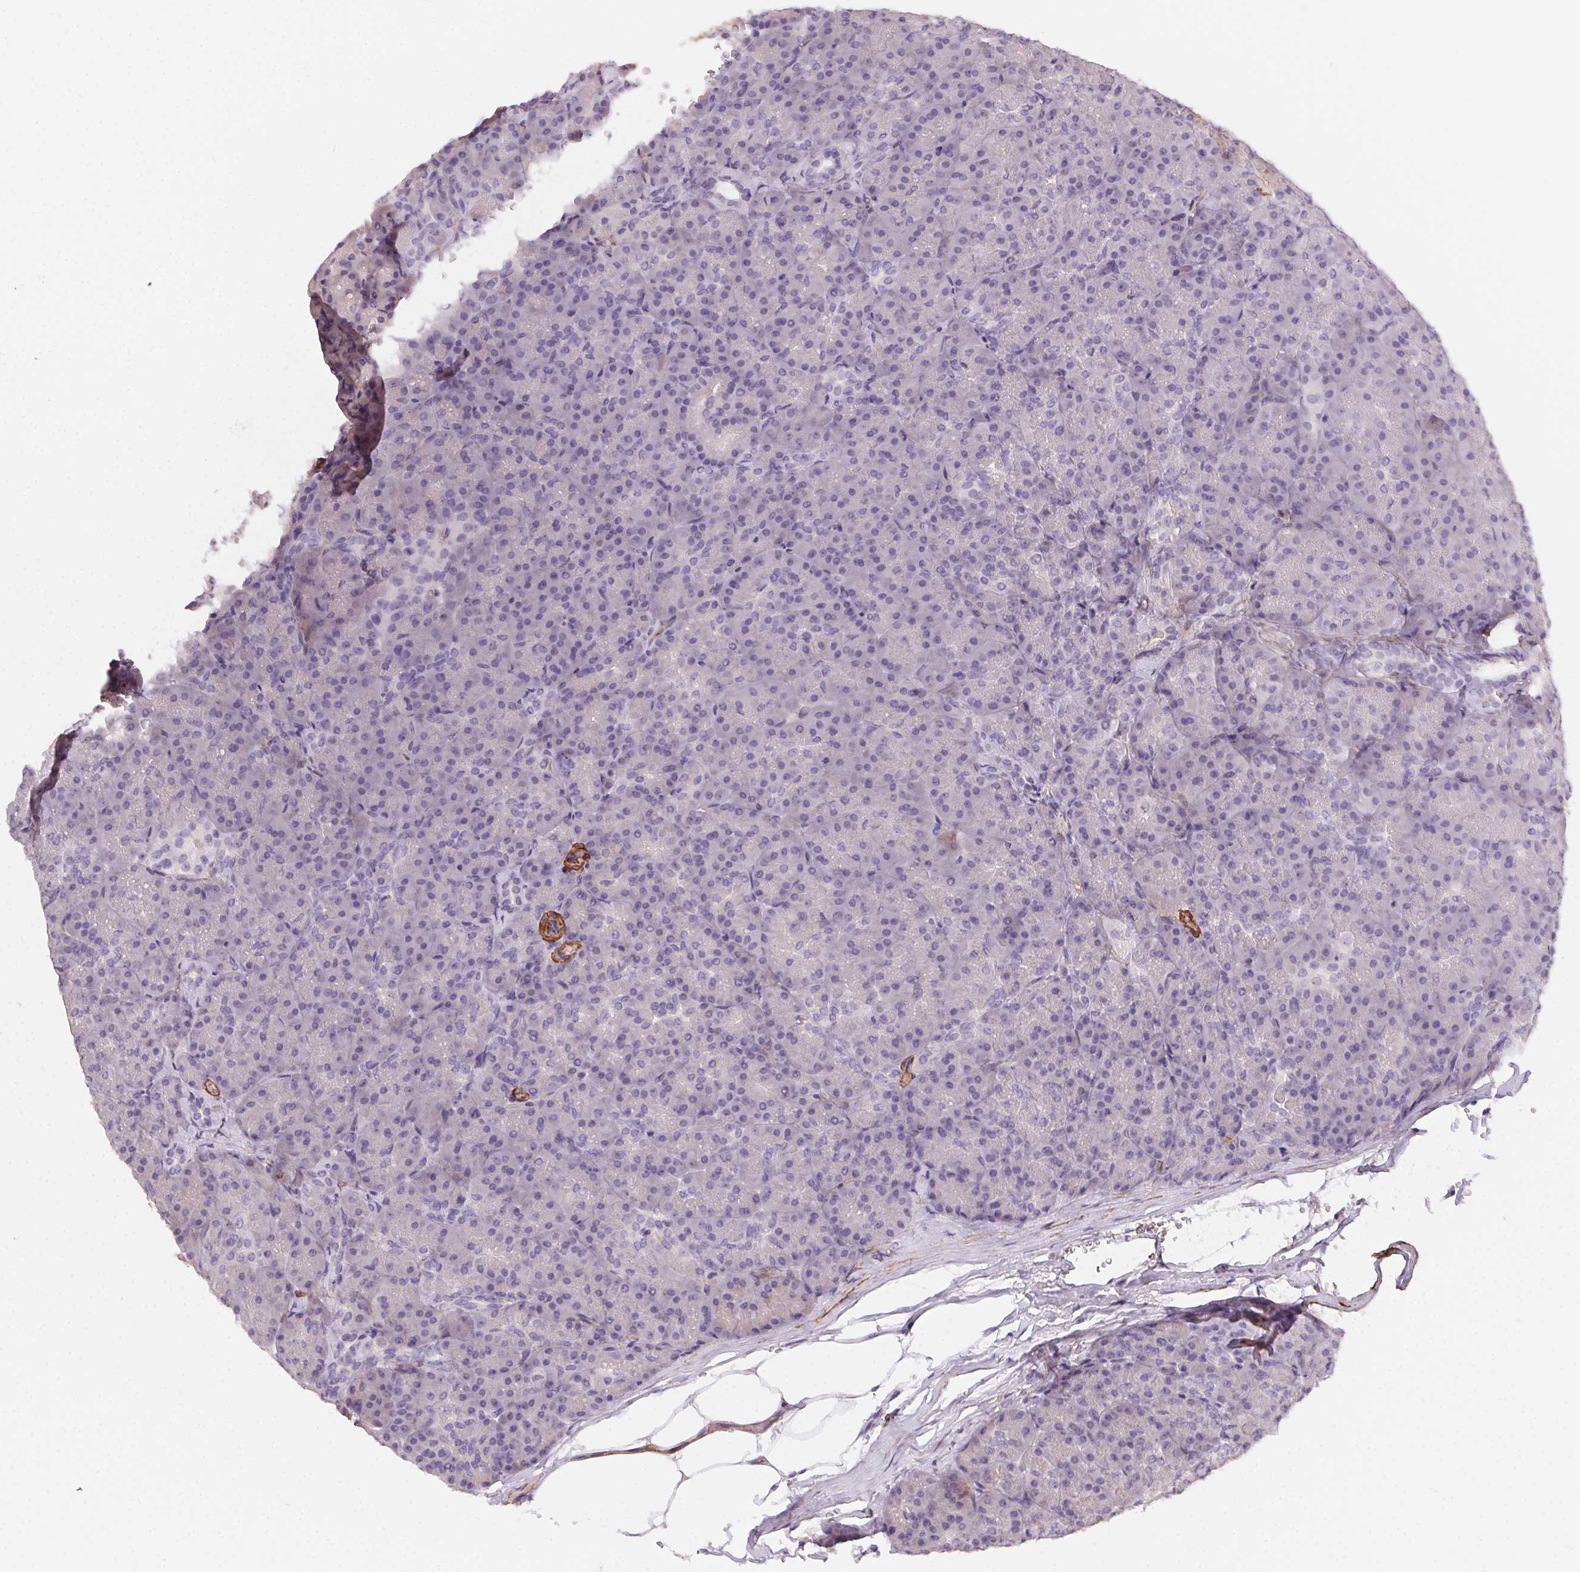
{"staining": {"intensity": "negative", "quantity": "none", "location": "none"}, "tissue": "pancreas", "cell_type": "Exocrine glandular cells", "image_type": "normal", "snomed": [{"axis": "morphology", "description": "Normal tissue, NOS"}, {"axis": "topography", "description": "Pancreas"}], "caption": "A high-resolution micrograph shows immunohistochemistry (IHC) staining of normal pancreas, which demonstrates no significant positivity in exocrine glandular cells. Nuclei are stained in blue.", "gene": "GPX8", "patient": {"sex": "male", "age": 57}}